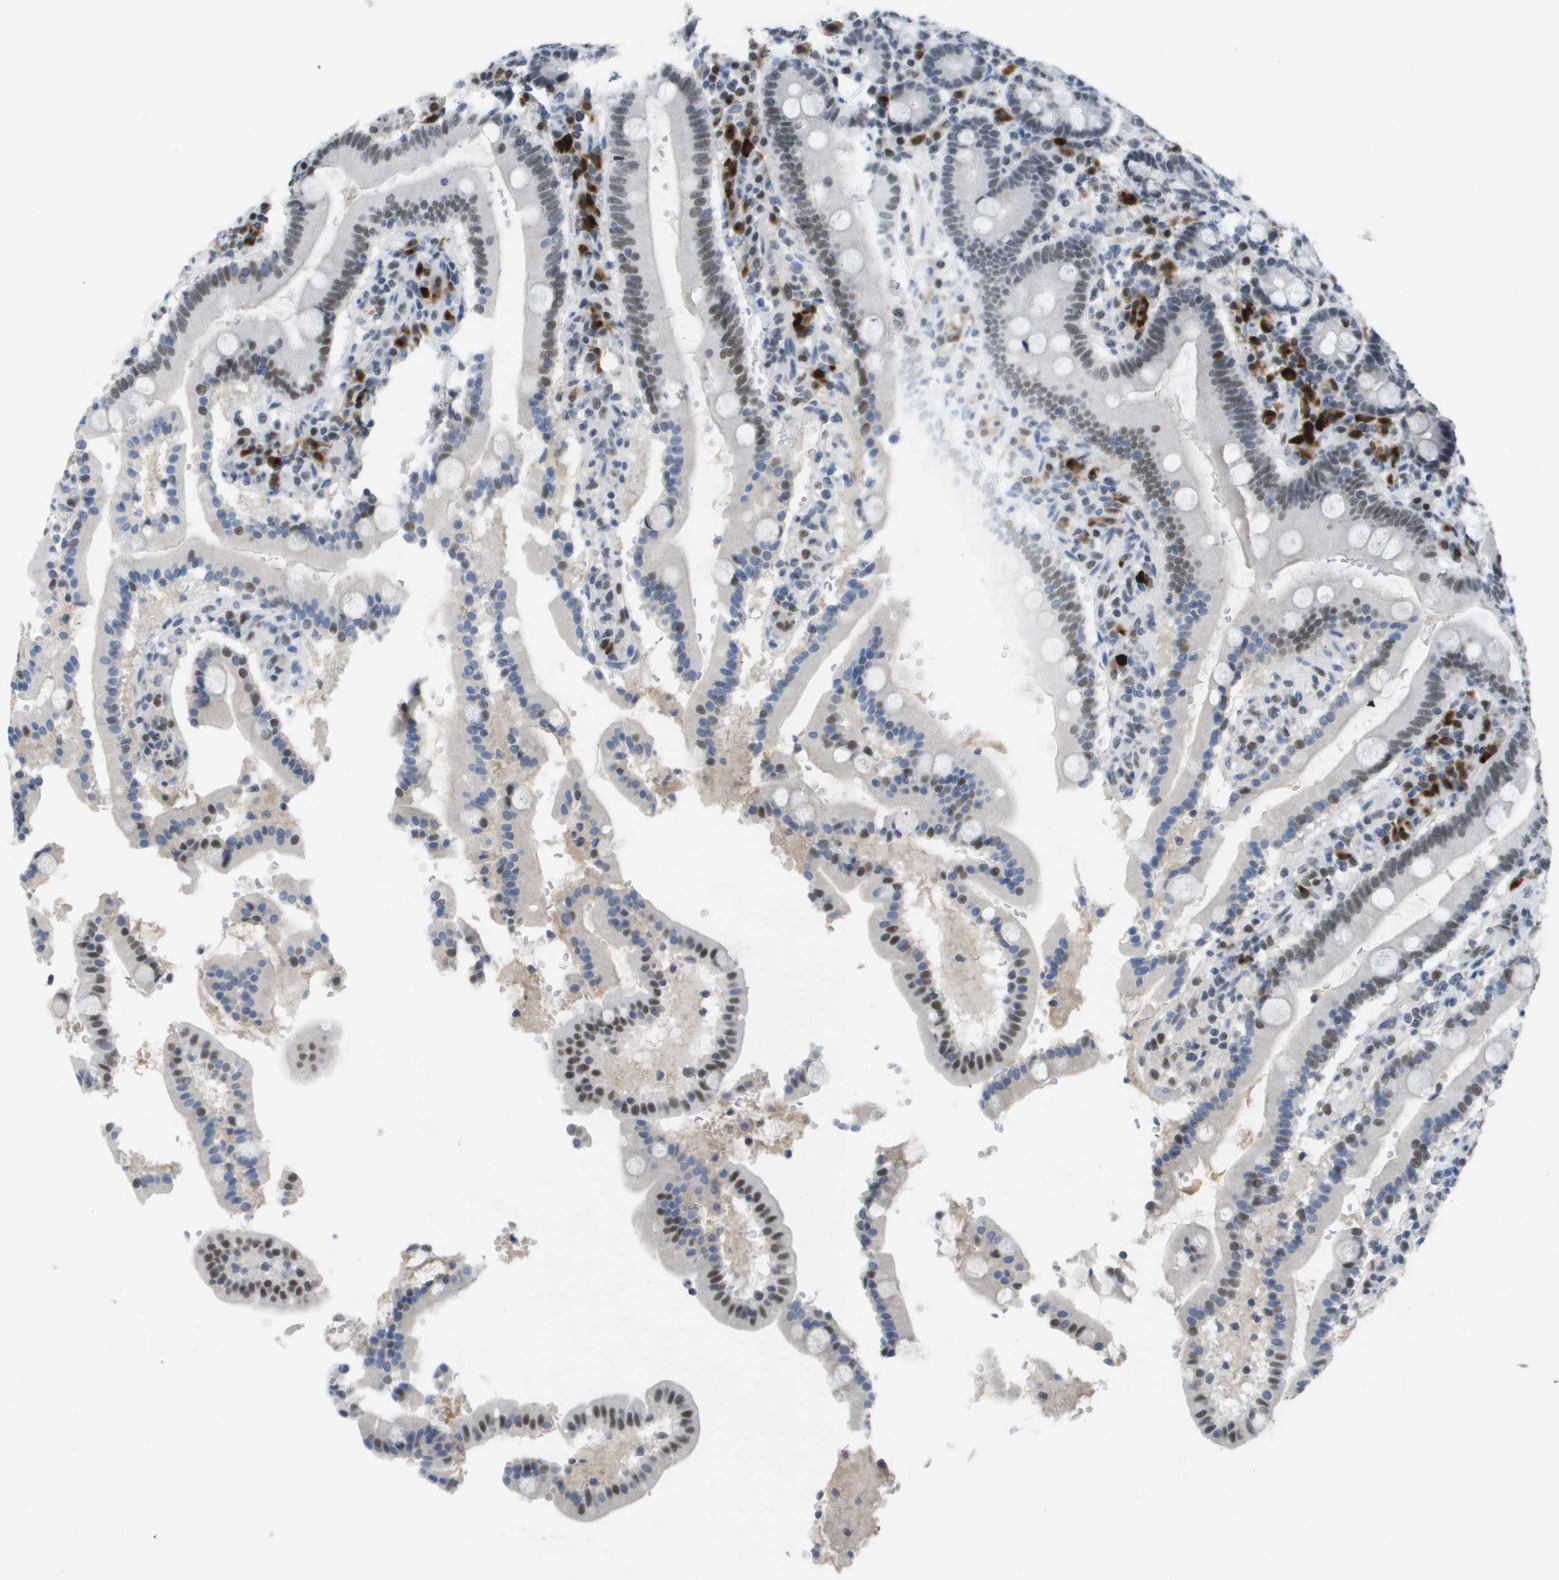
{"staining": {"intensity": "moderate", "quantity": "25%-75%", "location": "nuclear"}, "tissue": "duodenum", "cell_type": "Glandular cells", "image_type": "normal", "snomed": [{"axis": "morphology", "description": "Normal tissue, NOS"}, {"axis": "topography", "description": "Small intestine, NOS"}], "caption": "Approximately 25%-75% of glandular cells in normal duodenum reveal moderate nuclear protein staining as visualized by brown immunohistochemical staining.", "gene": "TP53RK", "patient": {"sex": "female", "age": 71}}